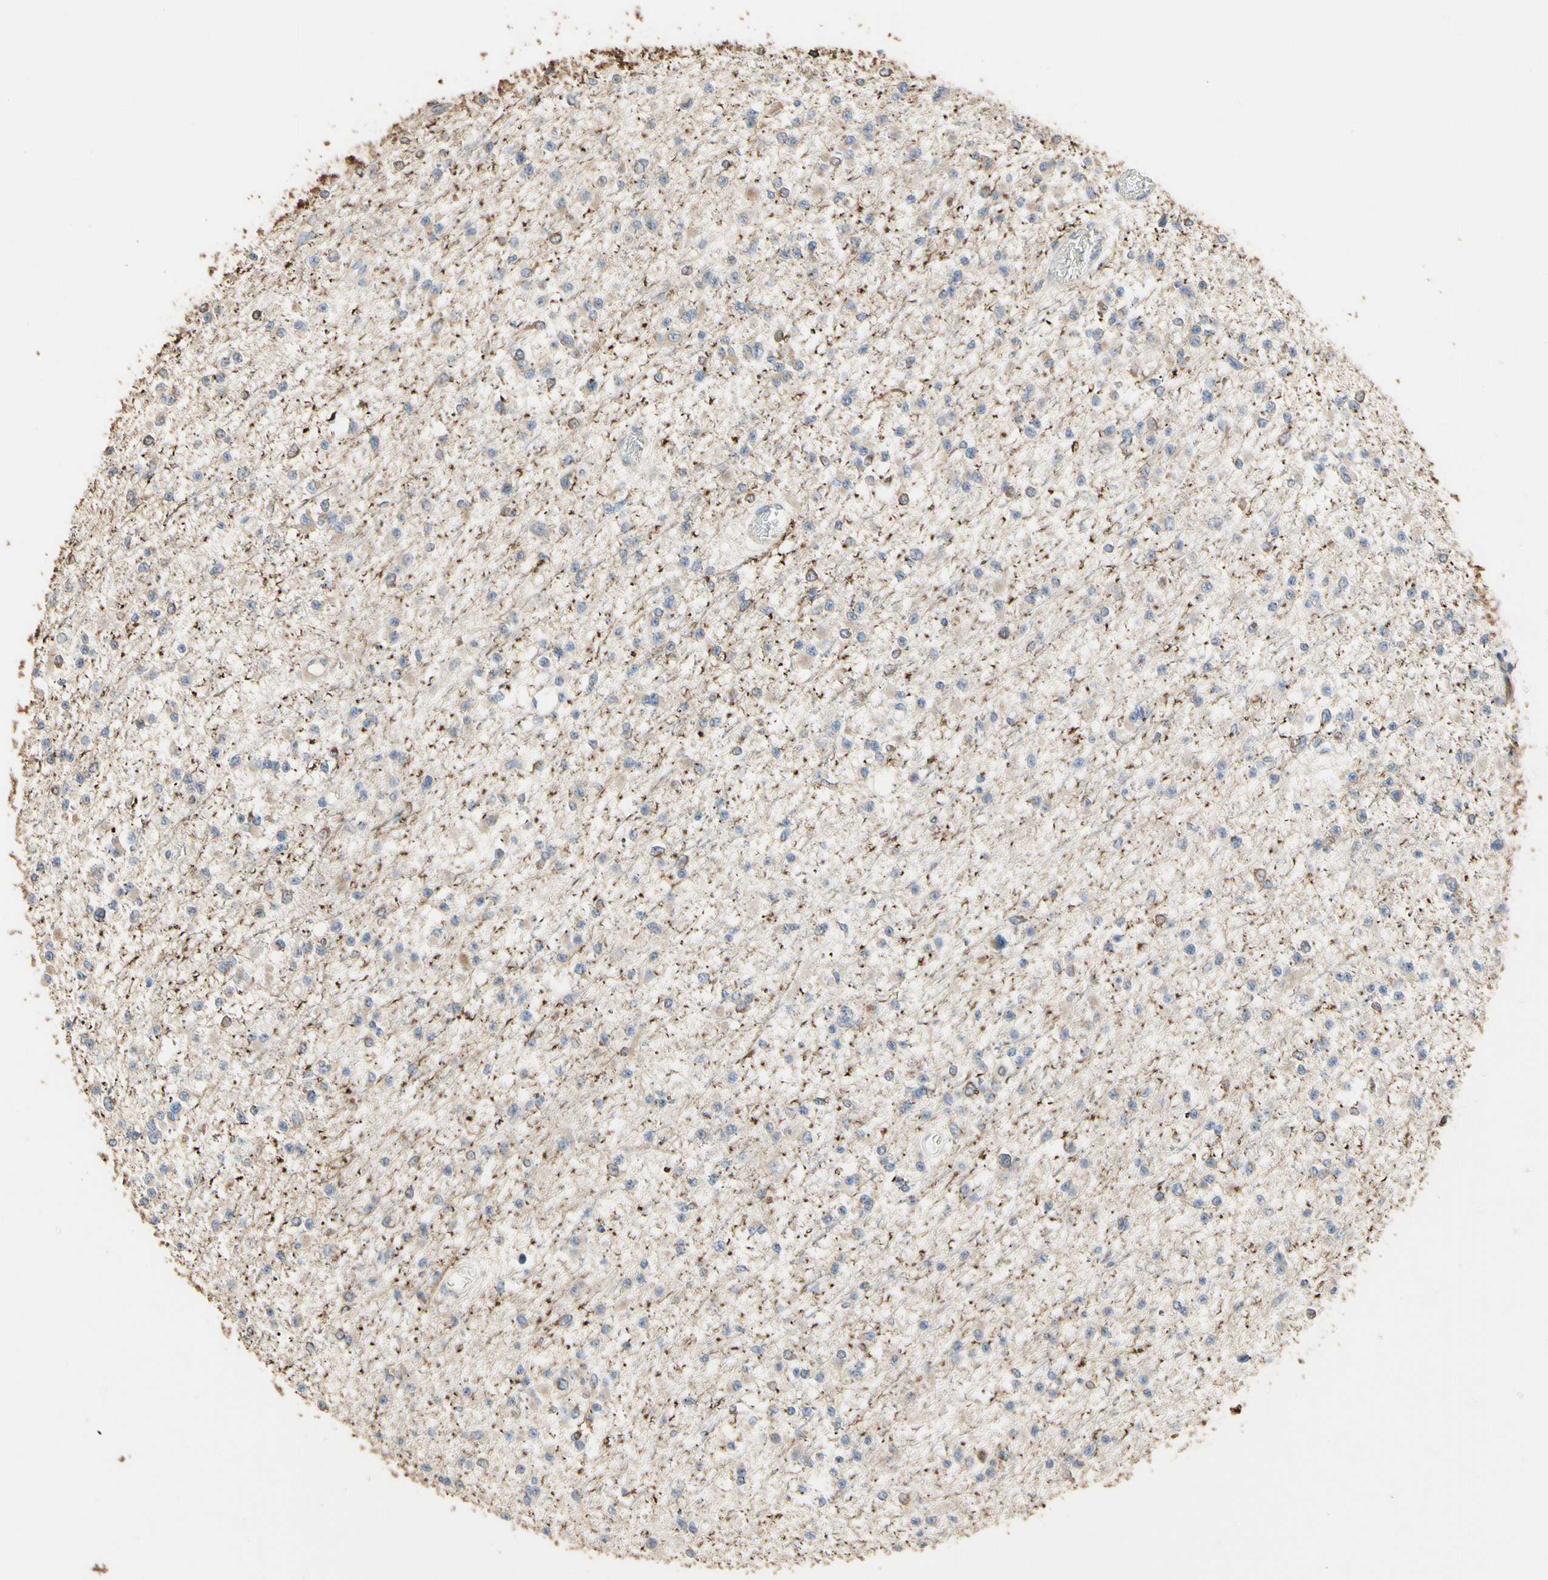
{"staining": {"intensity": "negative", "quantity": "none", "location": "none"}, "tissue": "glioma", "cell_type": "Tumor cells", "image_type": "cancer", "snomed": [{"axis": "morphology", "description": "Glioma, malignant, Low grade"}, {"axis": "topography", "description": "Brain"}], "caption": "The histopathology image displays no staining of tumor cells in low-grade glioma (malignant). Brightfield microscopy of immunohistochemistry (IHC) stained with DAB (brown) and hematoxylin (blue), captured at high magnification.", "gene": "TUBA1A", "patient": {"sex": "female", "age": 22}}